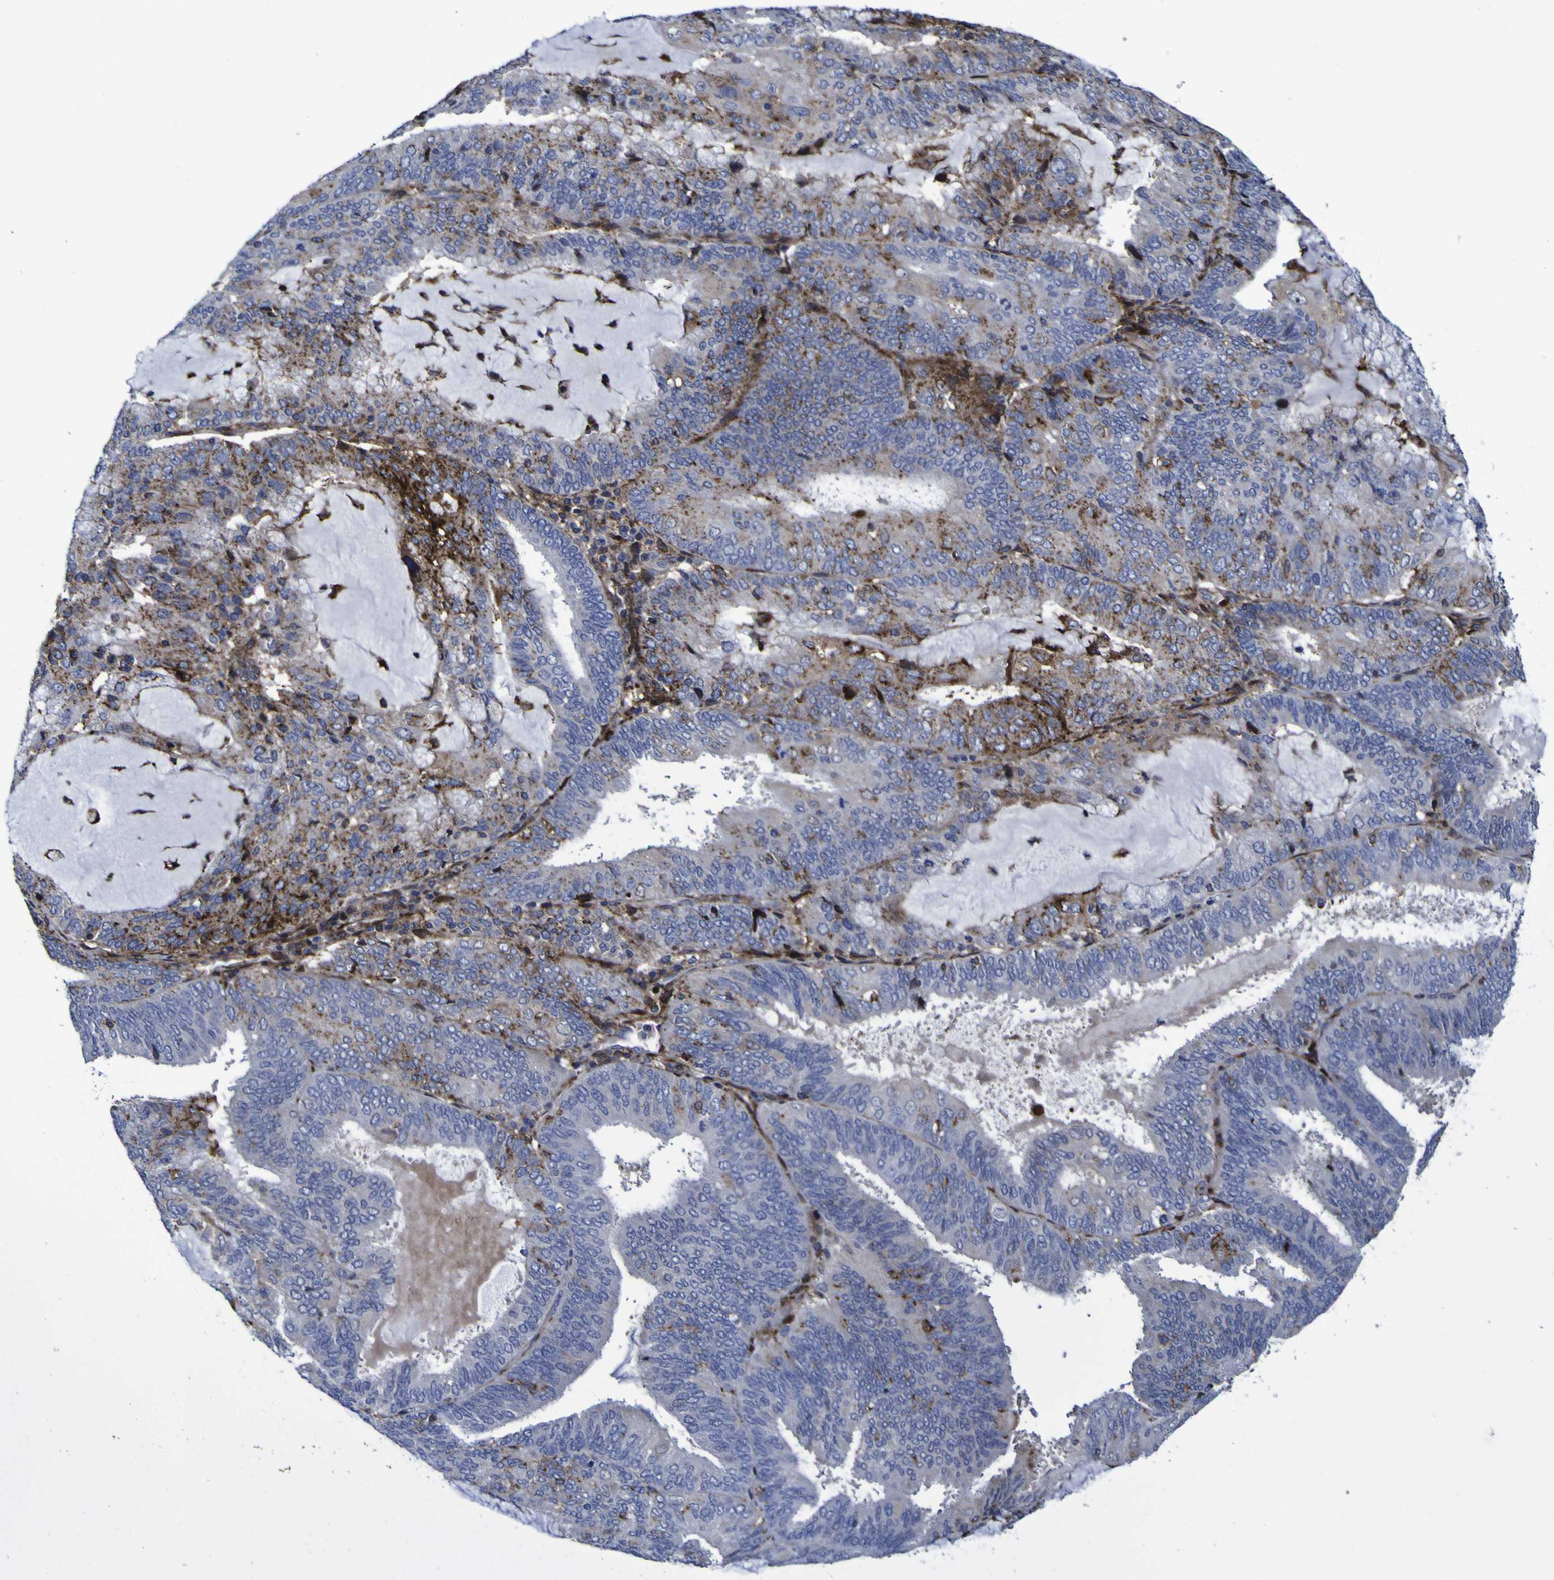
{"staining": {"intensity": "moderate", "quantity": "<25%", "location": "cytoplasmic/membranous"}, "tissue": "endometrial cancer", "cell_type": "Tumor cells", "image_type": "cancer", "snomed": [{"axis": "morphology", "description": "Adenocarcinoma, NOS"}, {"axis": "topography", "description": "Endometrium"}], "caption": "A high-resolution micrograph shows IHC staining of endometrial cancer, which displays moderate cytoplasmic/membranous positivity in approximately <25% of tumor cells.", "gene": "MGLL", "patient": {"sex": "female", "age": 81}}